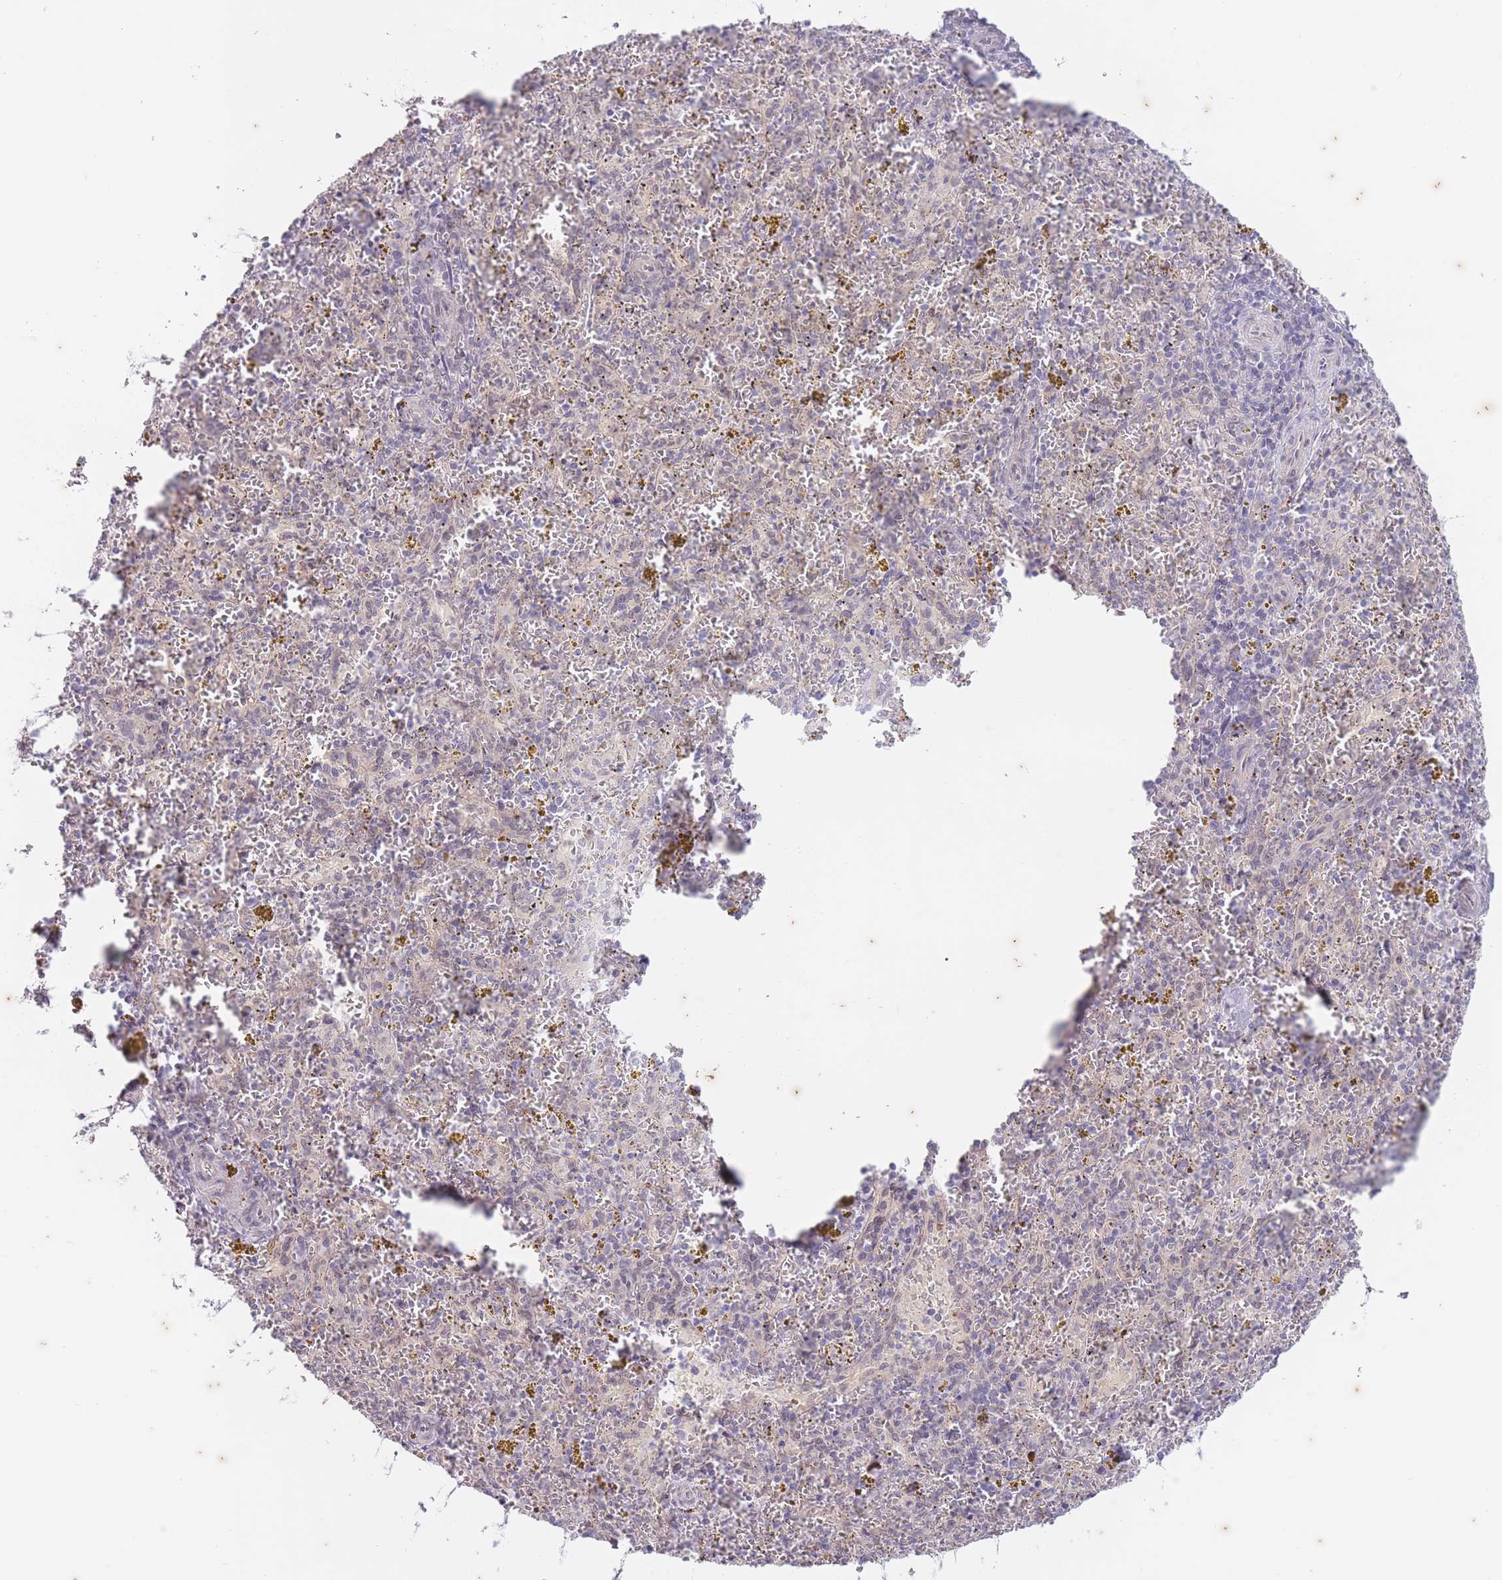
{"staining": {"intensity": "negative", "quantity": "none", "location": "none"}, "tissue": "spleen", "cell_type": "Cells in red pulp", "image_type": "normal", "snomed": [{"axis": "morphology", "description": "Normal tissue, NOS"}, {"axis": "topography", "description": "Spleen"}], "caption": "The immunohistochemistry photomicrograph has no significant positivity in cells in red pulp of spleen. Brightfield microscopy of IHC stained with DAB (3,3'-diaminobenzidine) (brown) and hematoxylin (blue), captured at high magnification.", "gene": "ARPIN", "patient": {"sex": "male", "age": 57}}